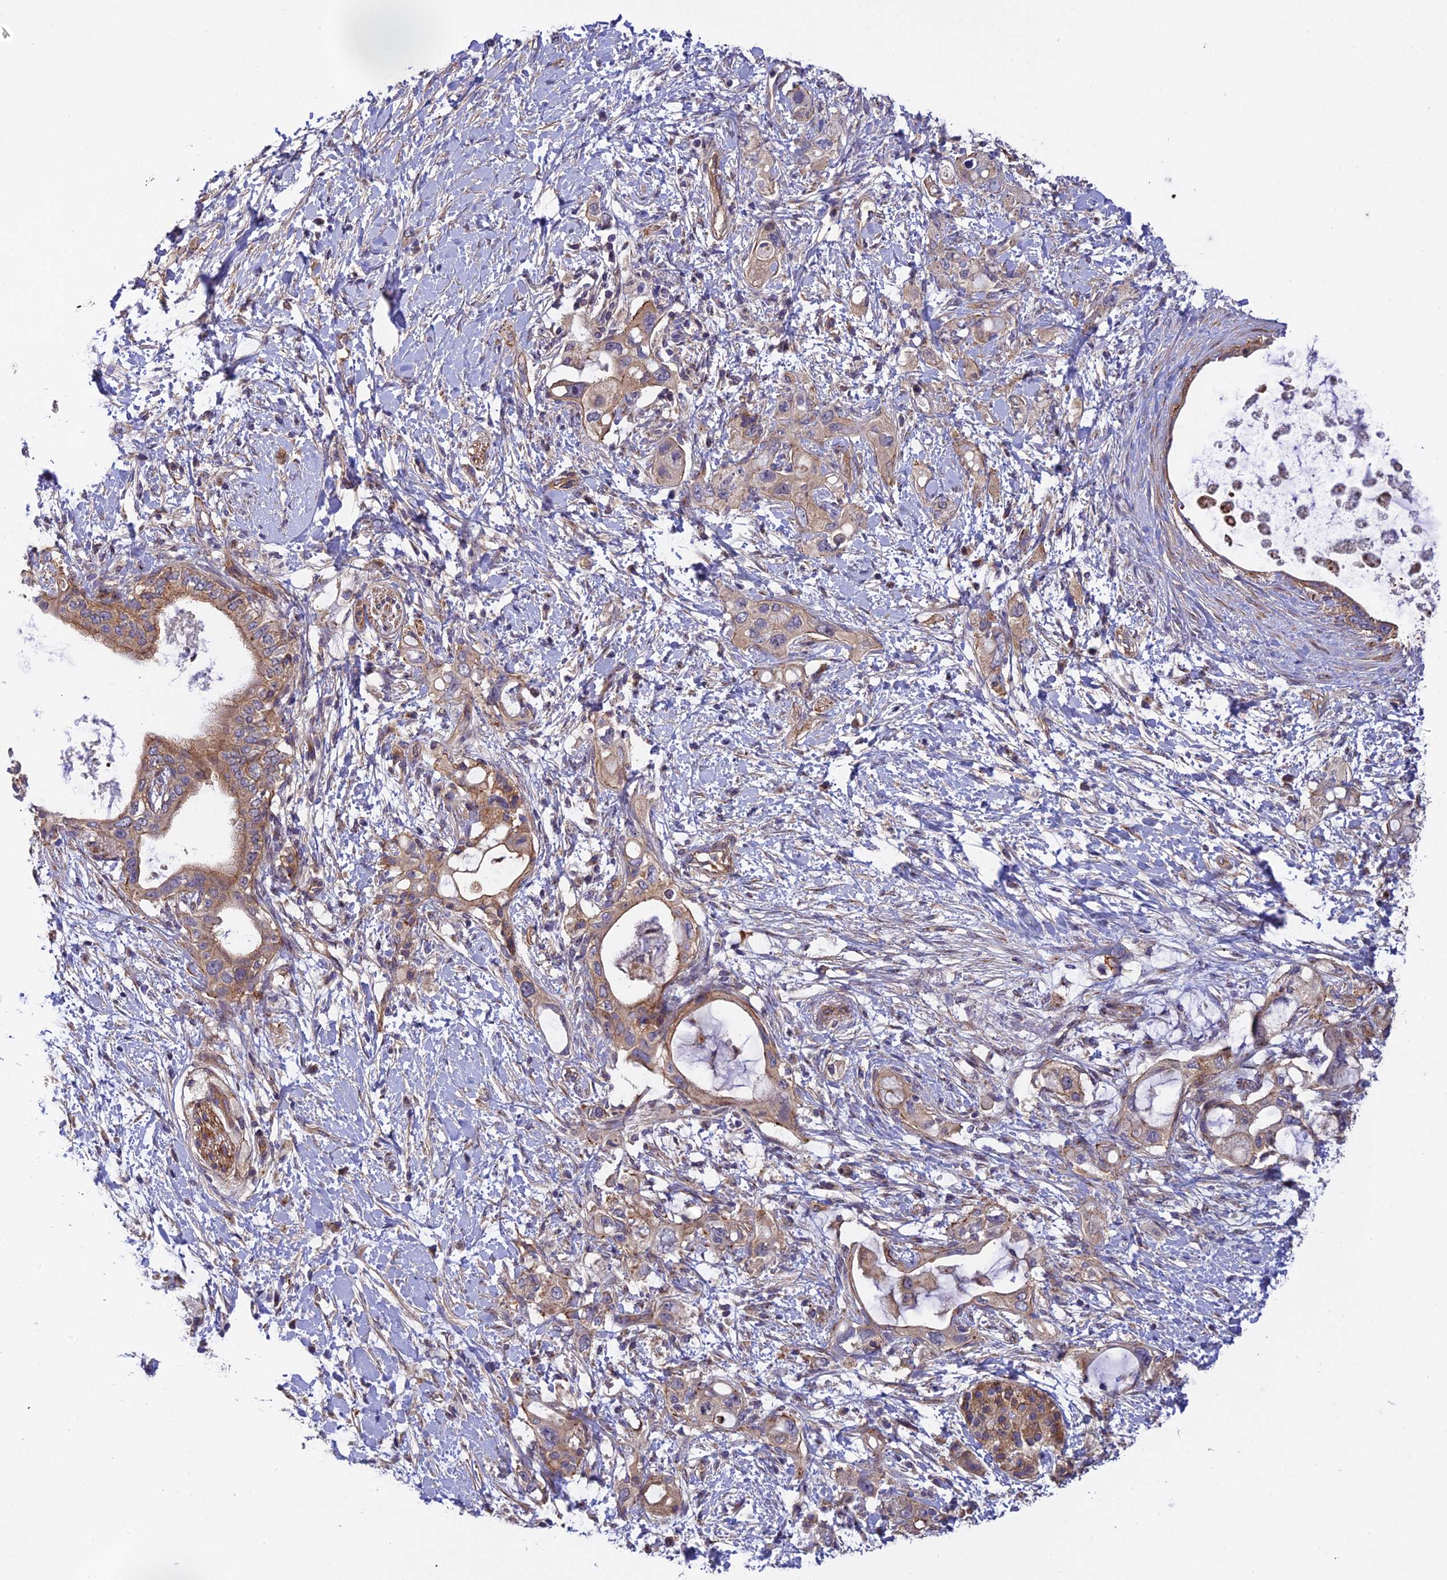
{"staining": {"intensity": "moderate", "quantity": ">75%", "location": "cytoplasmic/membranous"}, "tissue": "pancreatic cancer", "cell_type": "Tumor cells", "image_type": "cancer", "snomed": [{"axis": "morphology", "description": "Adenocarcinoma, NOS"}, {"axis": "topography", "description": "Pancreas"}], "caption": "The micrograph reveals staining of adenocarcinoma (pancreatic), revealing moderate cytoplasmic/membranous protein expression (brown color) within tumor cells.", "gene": "ADAMTS15", "patient": {"sex": "female", "age": 56}}